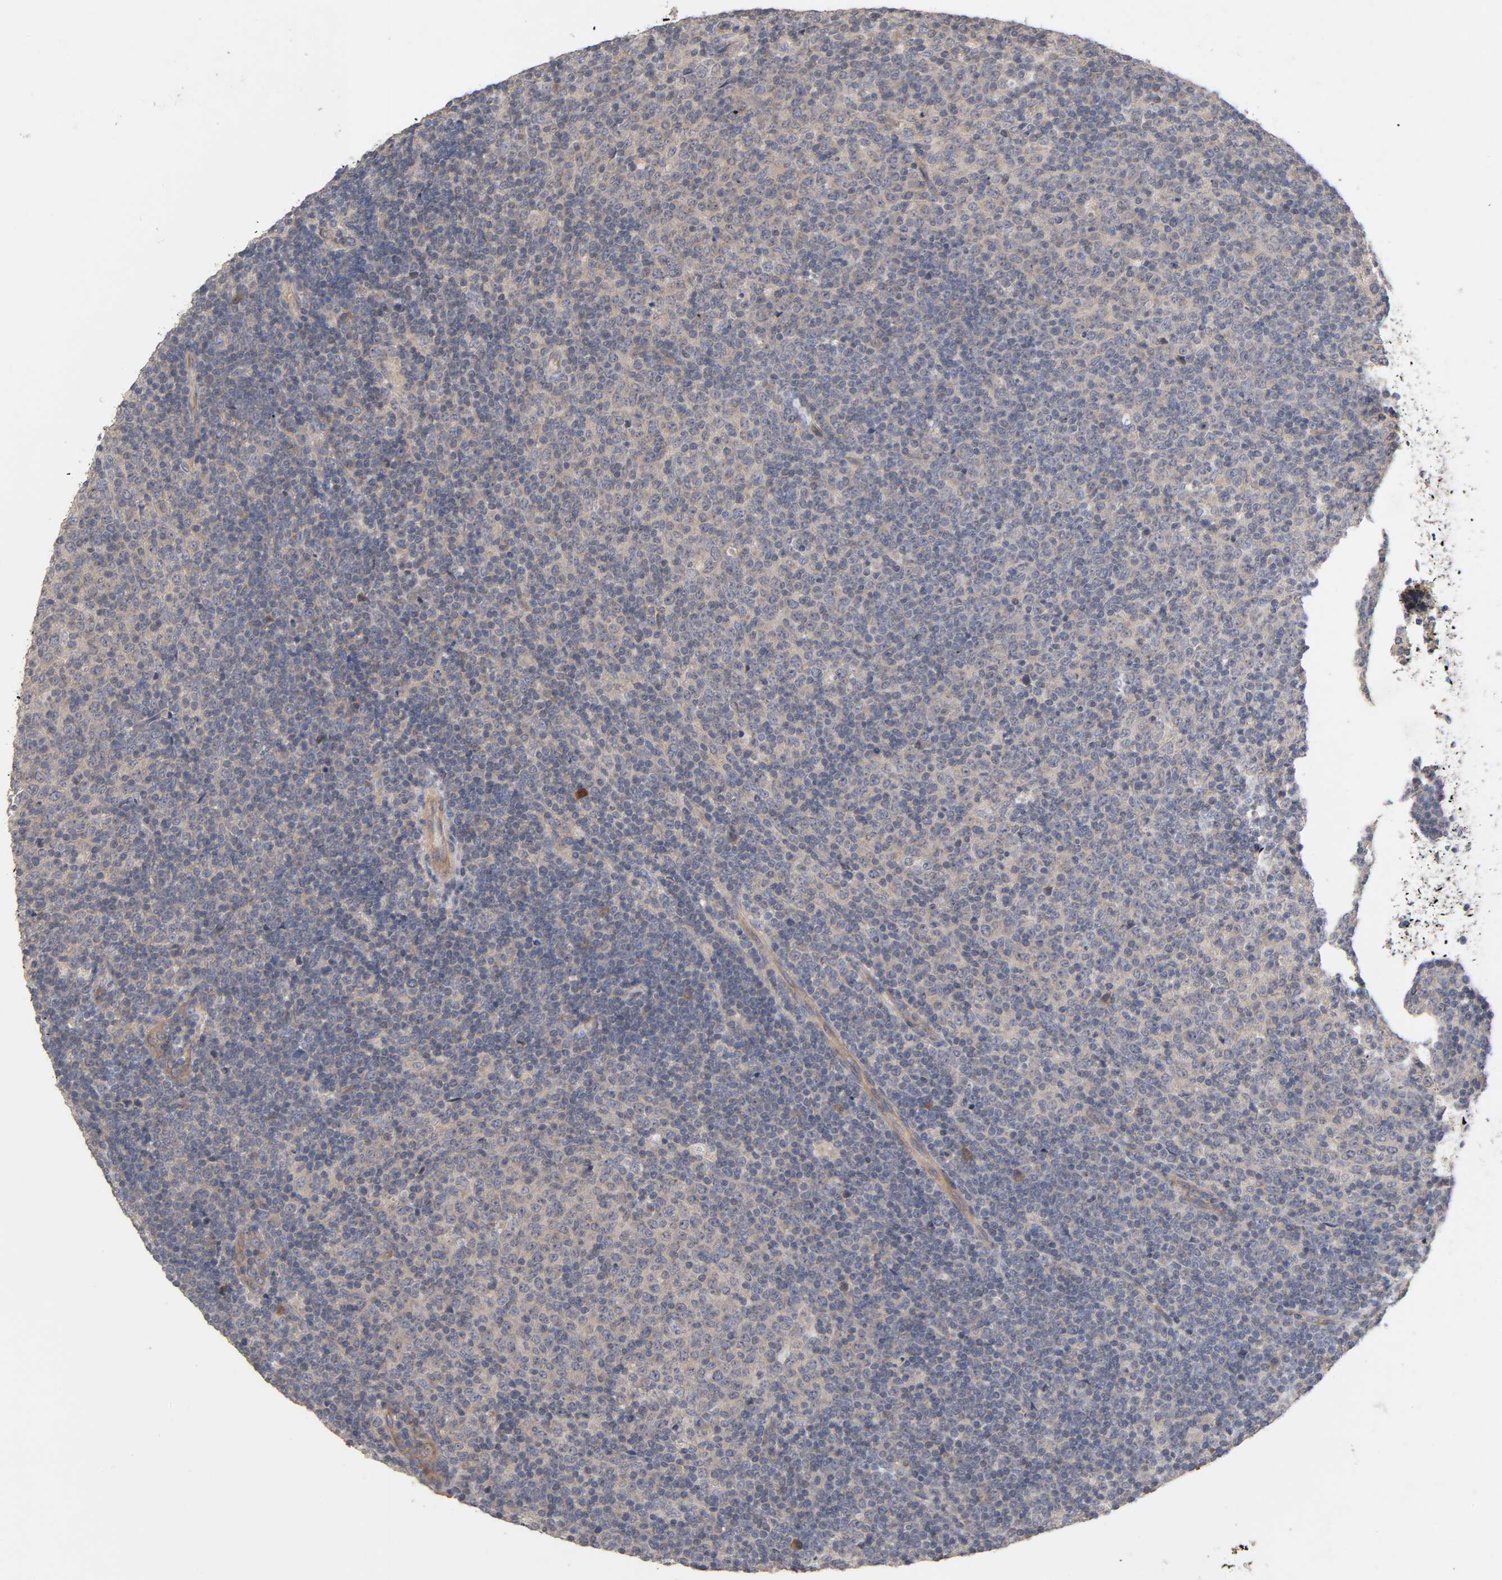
{"staining": {"intensity": "weak", "quantity": ">75%", "location": "cytoplasmic/membranous"}, "tissue": "lymphoma", "cell_type": "Tumor cells", "image_type": "cancer", "snomed": [{"axis": "morphology", "description": "Malignant lymphoma, non-Hodgkin's type, Low grade"}, {"axis": "topography", "description": "Lymph node"}], "caption": "Malignant lymphoma, non-Hodgkin's type (low-grade) stained with immunohistochemistry (IHC) reveals weak cytoplasmic/membranous expression in about >75% of tumor cells.", "gene": "PDZD11", "patient": {"sex": "male", "age": 70}}